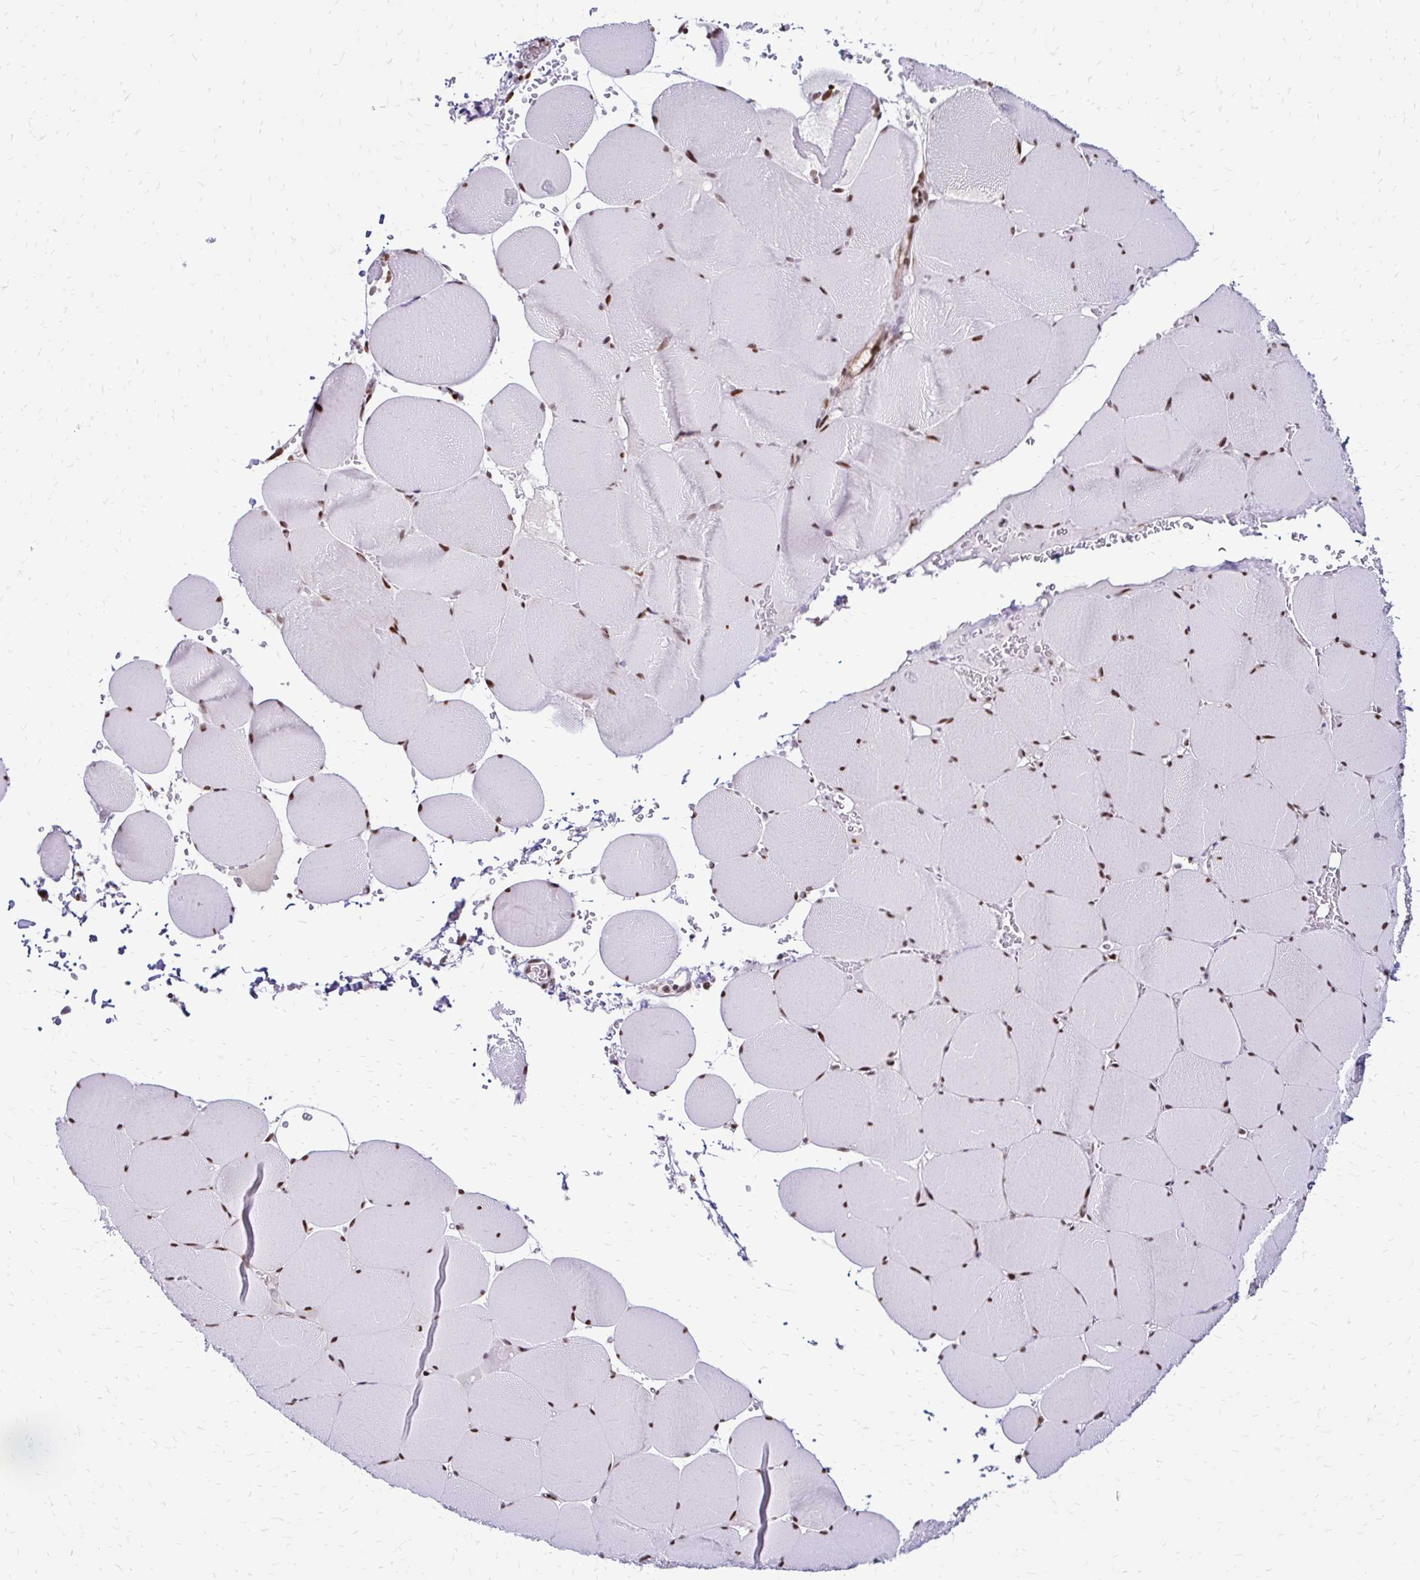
{"staining": {"intensity": "moderate", "quantity": ">75%", "location": "nuclear"}, "tissue": "skeletal muscle", "cell_type": "Myocytes", "image_type": "normal", "snomed": [{"axis": "morphology", "description": "Normal tissue, NOS"}, {"axis": "topography", "description": "Skeletal muscle"}, {"axis": "topography", "description": "Head-Neck"}], "caption": "Normal skeletal muscle was stained to show a protein in brown. There is medium levels of moderate nuclear expression in about >75% of myocytes.", "gene": "TOB1", "patient": {"sex": "male", "age": 66}}